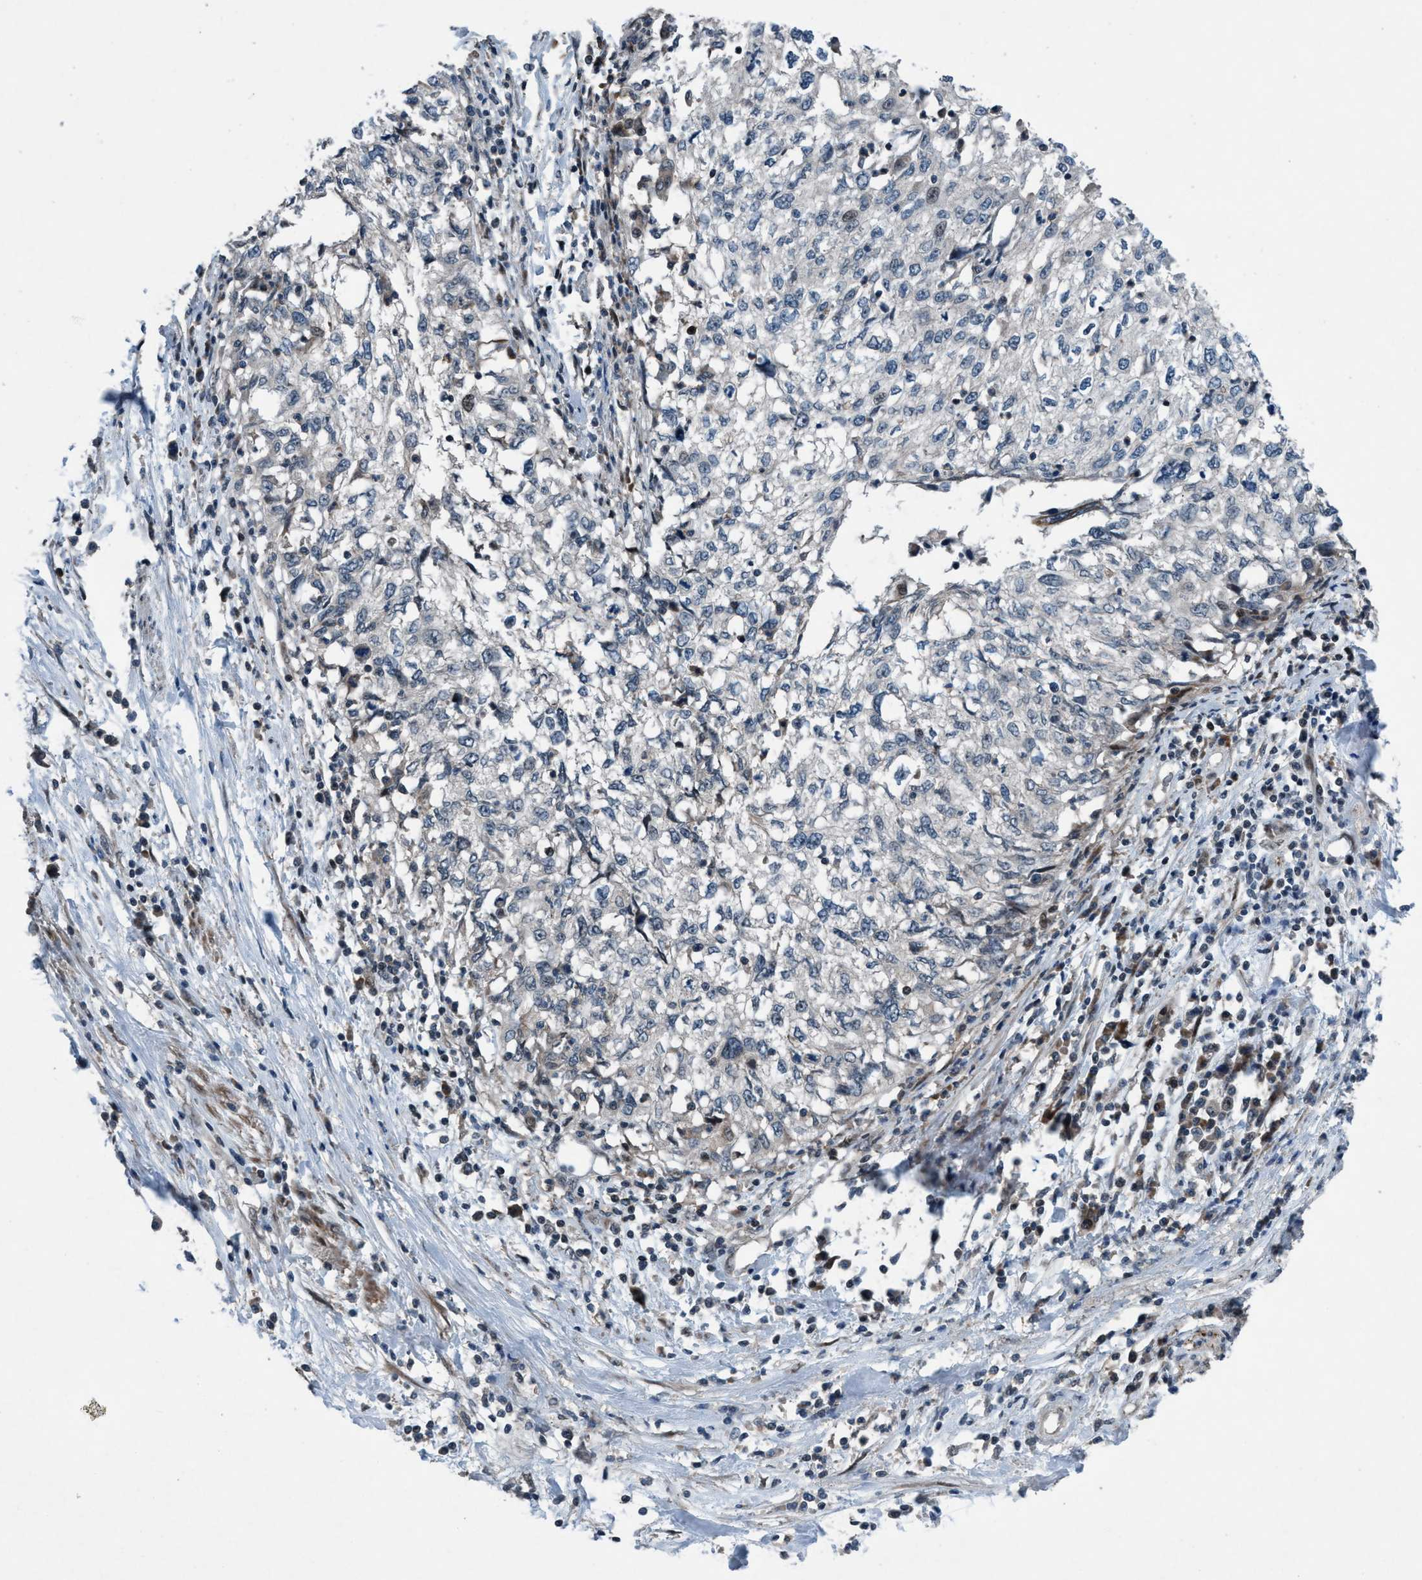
{"staining": {"intensity": "negative", "quantity": "none", "location": "none"}, "tissue": "cervical cancer", "cell_type": "Tumor cells", "image_type": "cancer", "snomed": [{"axis": "morphology", "description": "Squamous cell carcinoma, NOS"}, {"axis": "topography", "description": "Cervix"}], "caption": "Squamous cell carcinoma (cervical) was stained to show a protein in brown. There is no significant expression in tumor cells. (DAB immunohistochemistry with hematoxylin counter stain).", "gene": "NISCH", "patient": {"sex": "female", "age": 57}}